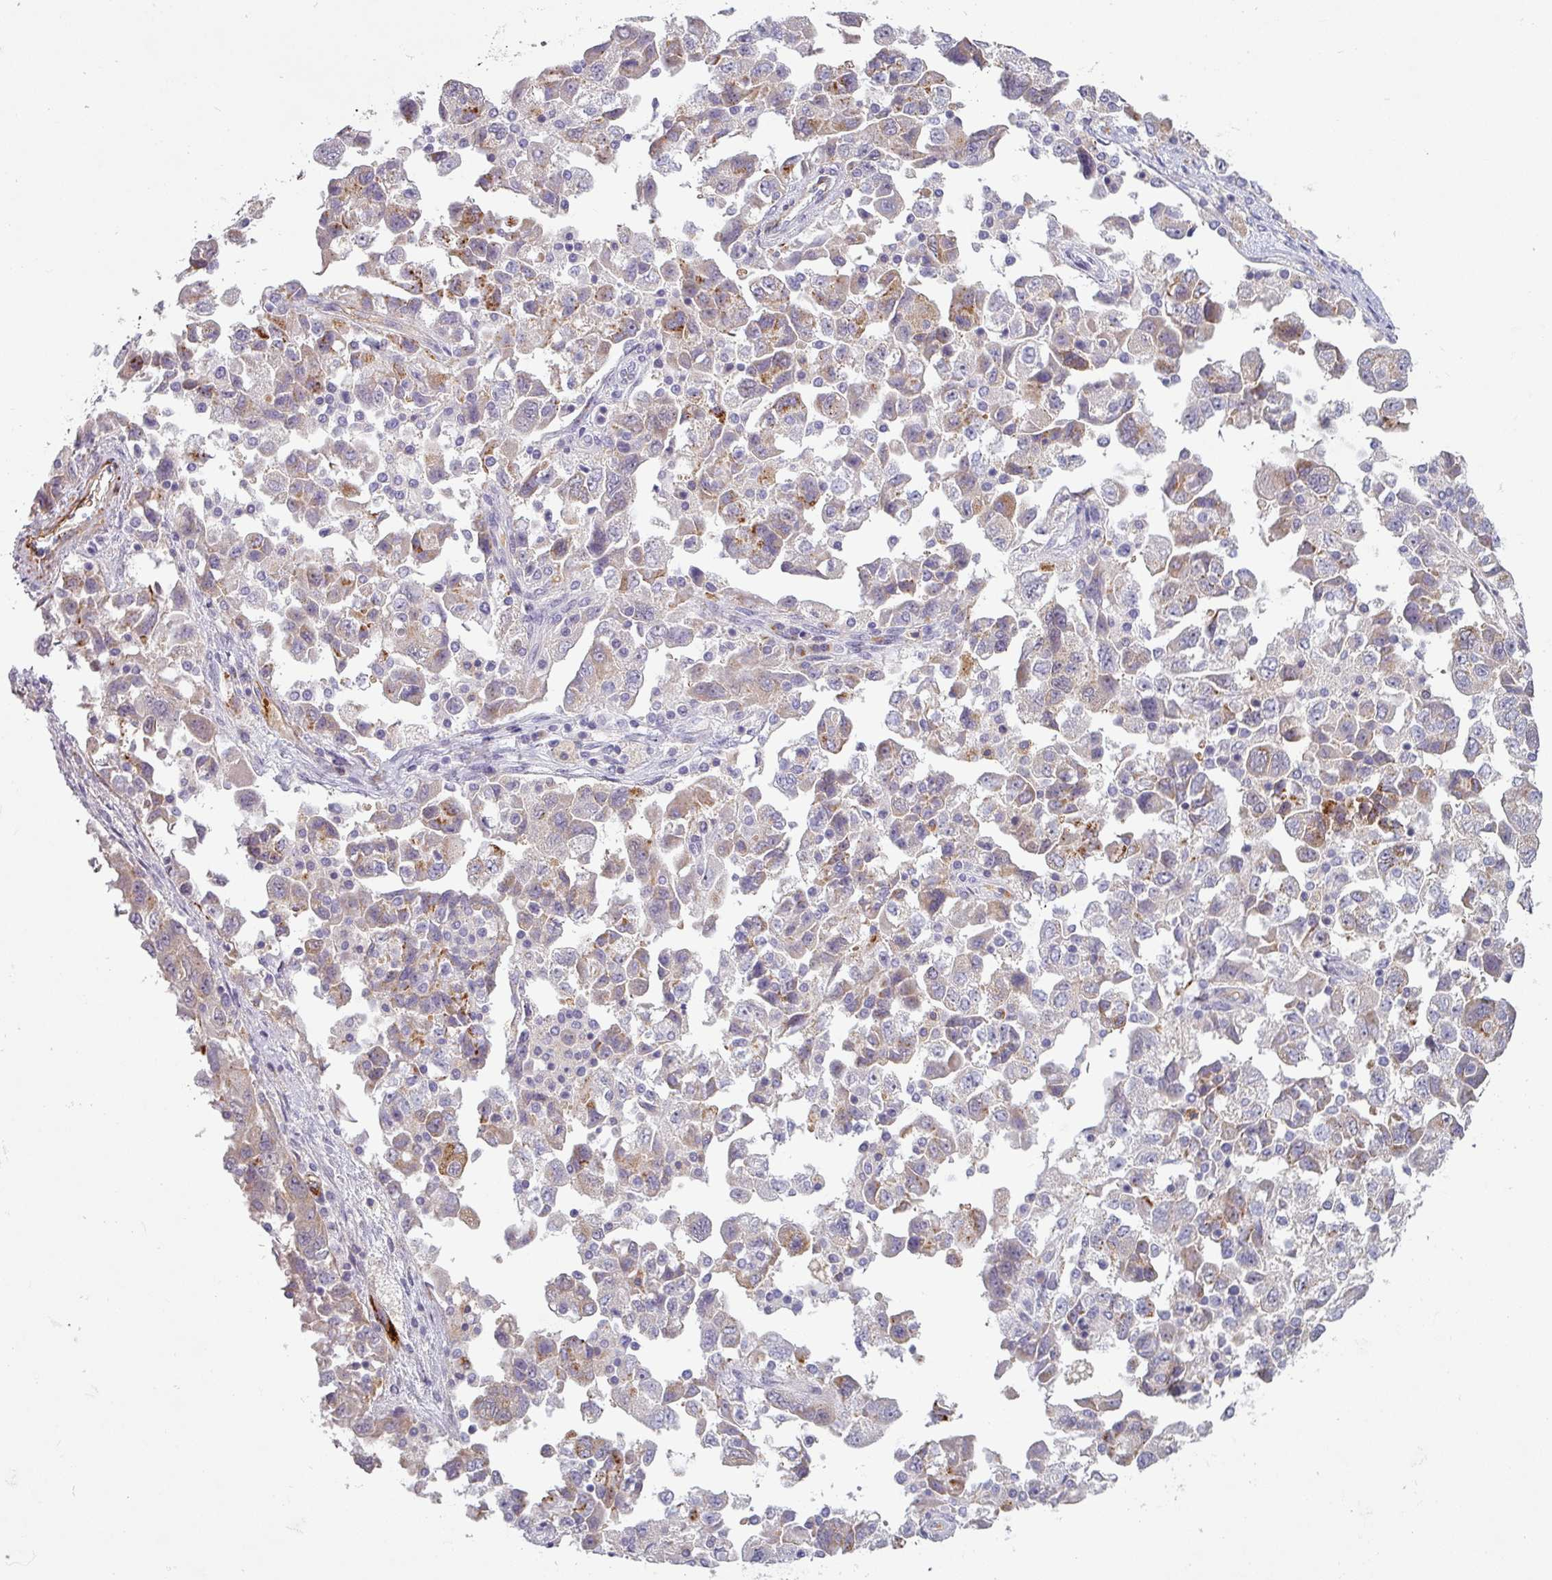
{"staining": {"intensity": "moderate", "quantity": "<25%", "location": "cytoplasmic/membranous"}, "tissue": "ovarian cancer", "cell_type": "Tumor cells", "image_type": "cancer", "snomed": [{"axis": "morphology", "description": "Carcinoma, NOS"}, {"axis": "morphology", "description": "Cystadenocarcinoma, serous, NOS"}, {"axis": "topography", "description": "Ovary"}], "caption": "This photomicrograph displays ovarian cancer (carcinoma) stained with immunohistochemistry (IHC) to label a protein in brown. The cytoplasmic/membranous of tumor cells show moderate positivity for the protein. Nuclei are counter-stained blue.", "gene": "PRODH2", "patient": {"sex": "female", "age": 69}}